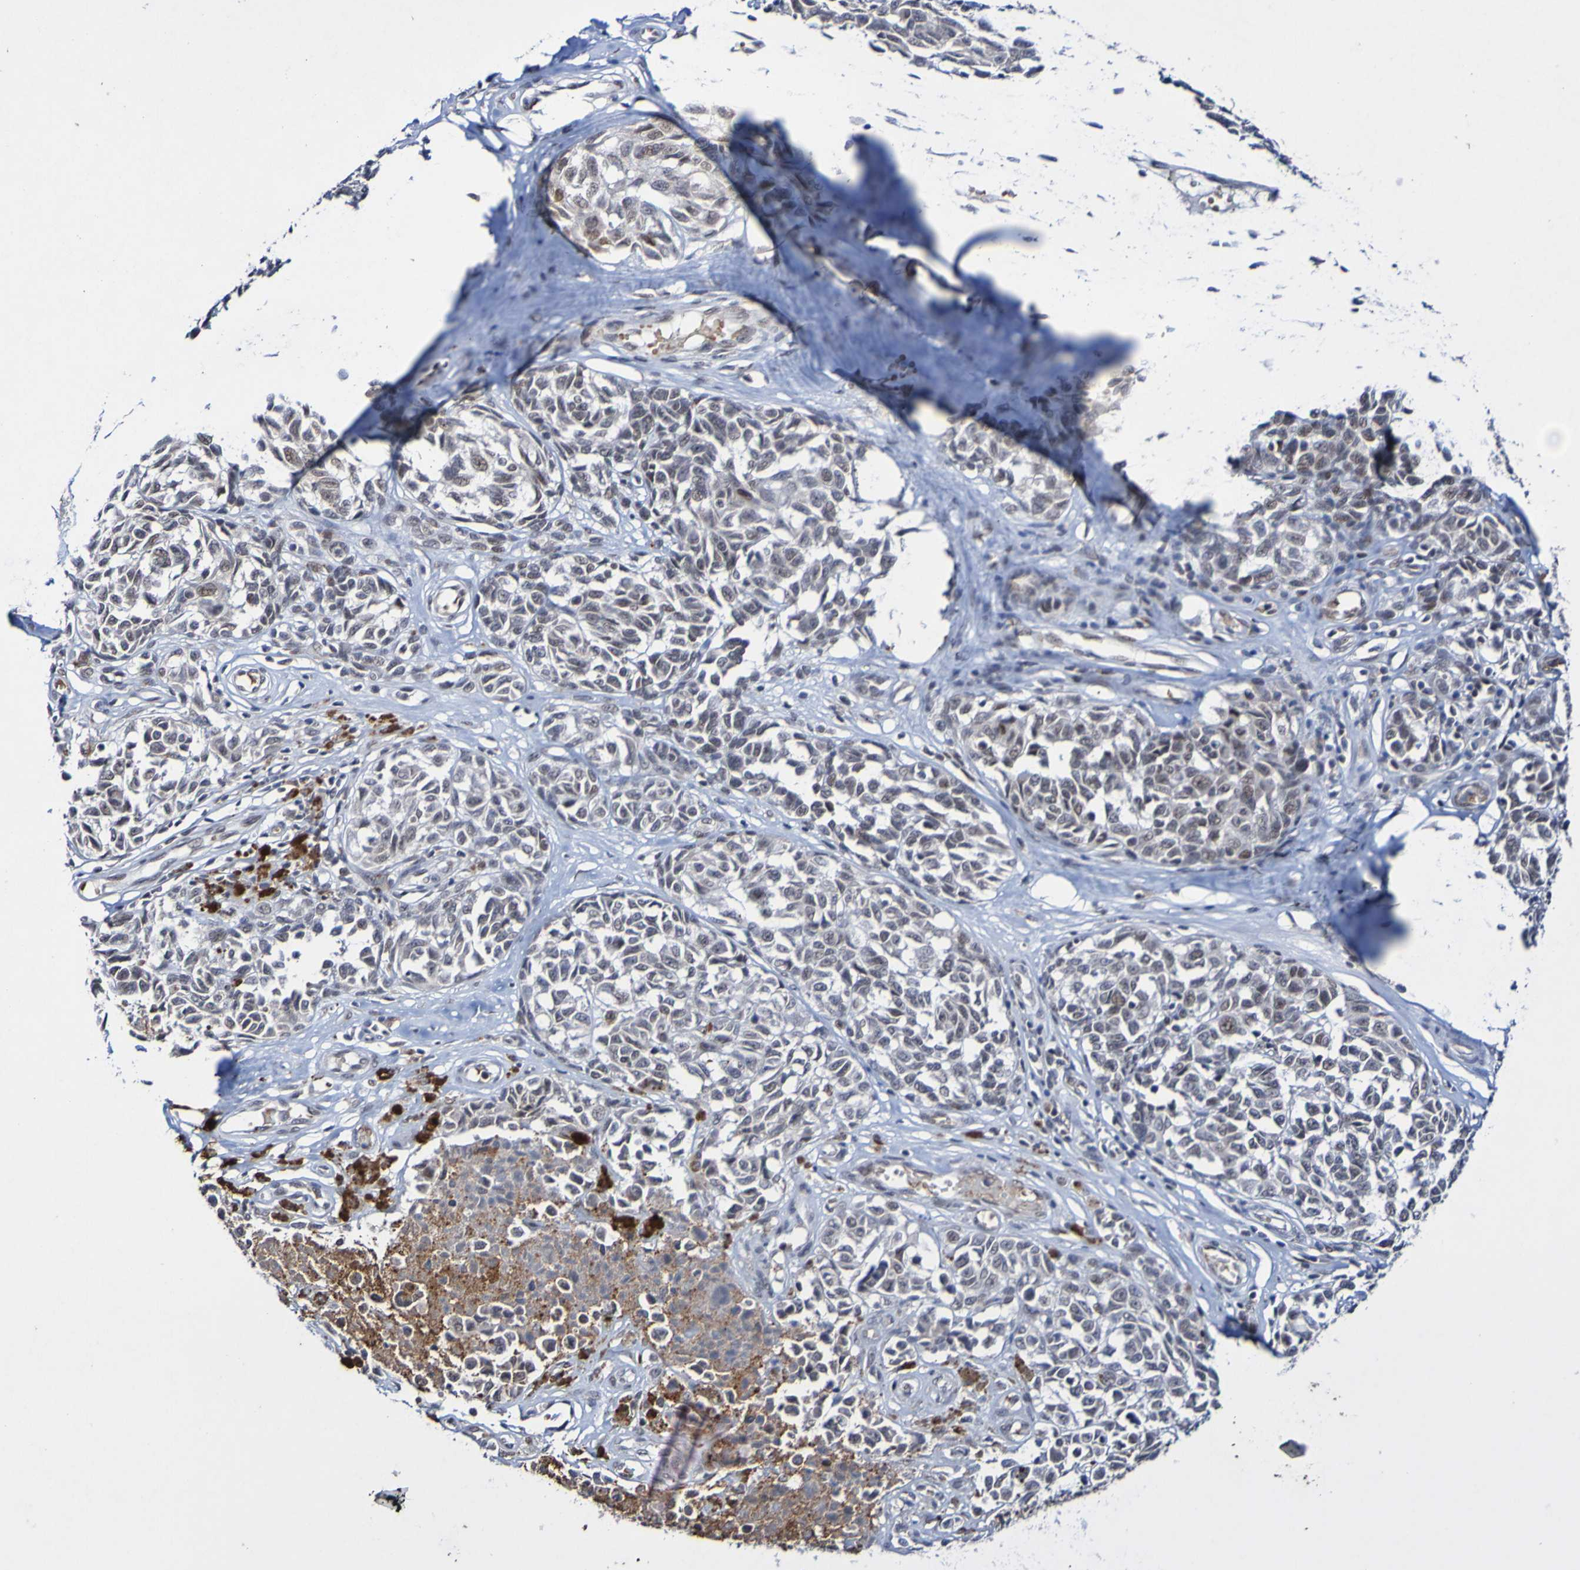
{"staining": {"intensity": "weak", "quantity": "<25%", "location": "nuclear"}, "tissue": "melanoma", "cell_type": "Tumor cells", "image_type": "cancer", "snomed": [{"axis": "morphology", "description": "Malignant melanoma, NOS"}, {"axis": "topography", "description": "Skin"}], "caption": "Immunohistochemistry histopathology image of neoplastic tissue: human malignant melanoma stained with DAB (3,3'-diaminobenzidine) displays no significant protein expression in tumor cells. The staining was performed using DAB to visualize the protein expression in brown, while the nuclei were stained in blue with hematoxylin (Magnification: 20x).", "gene": "PCGF1", "patient": {"sex": "female", "age": 64}}